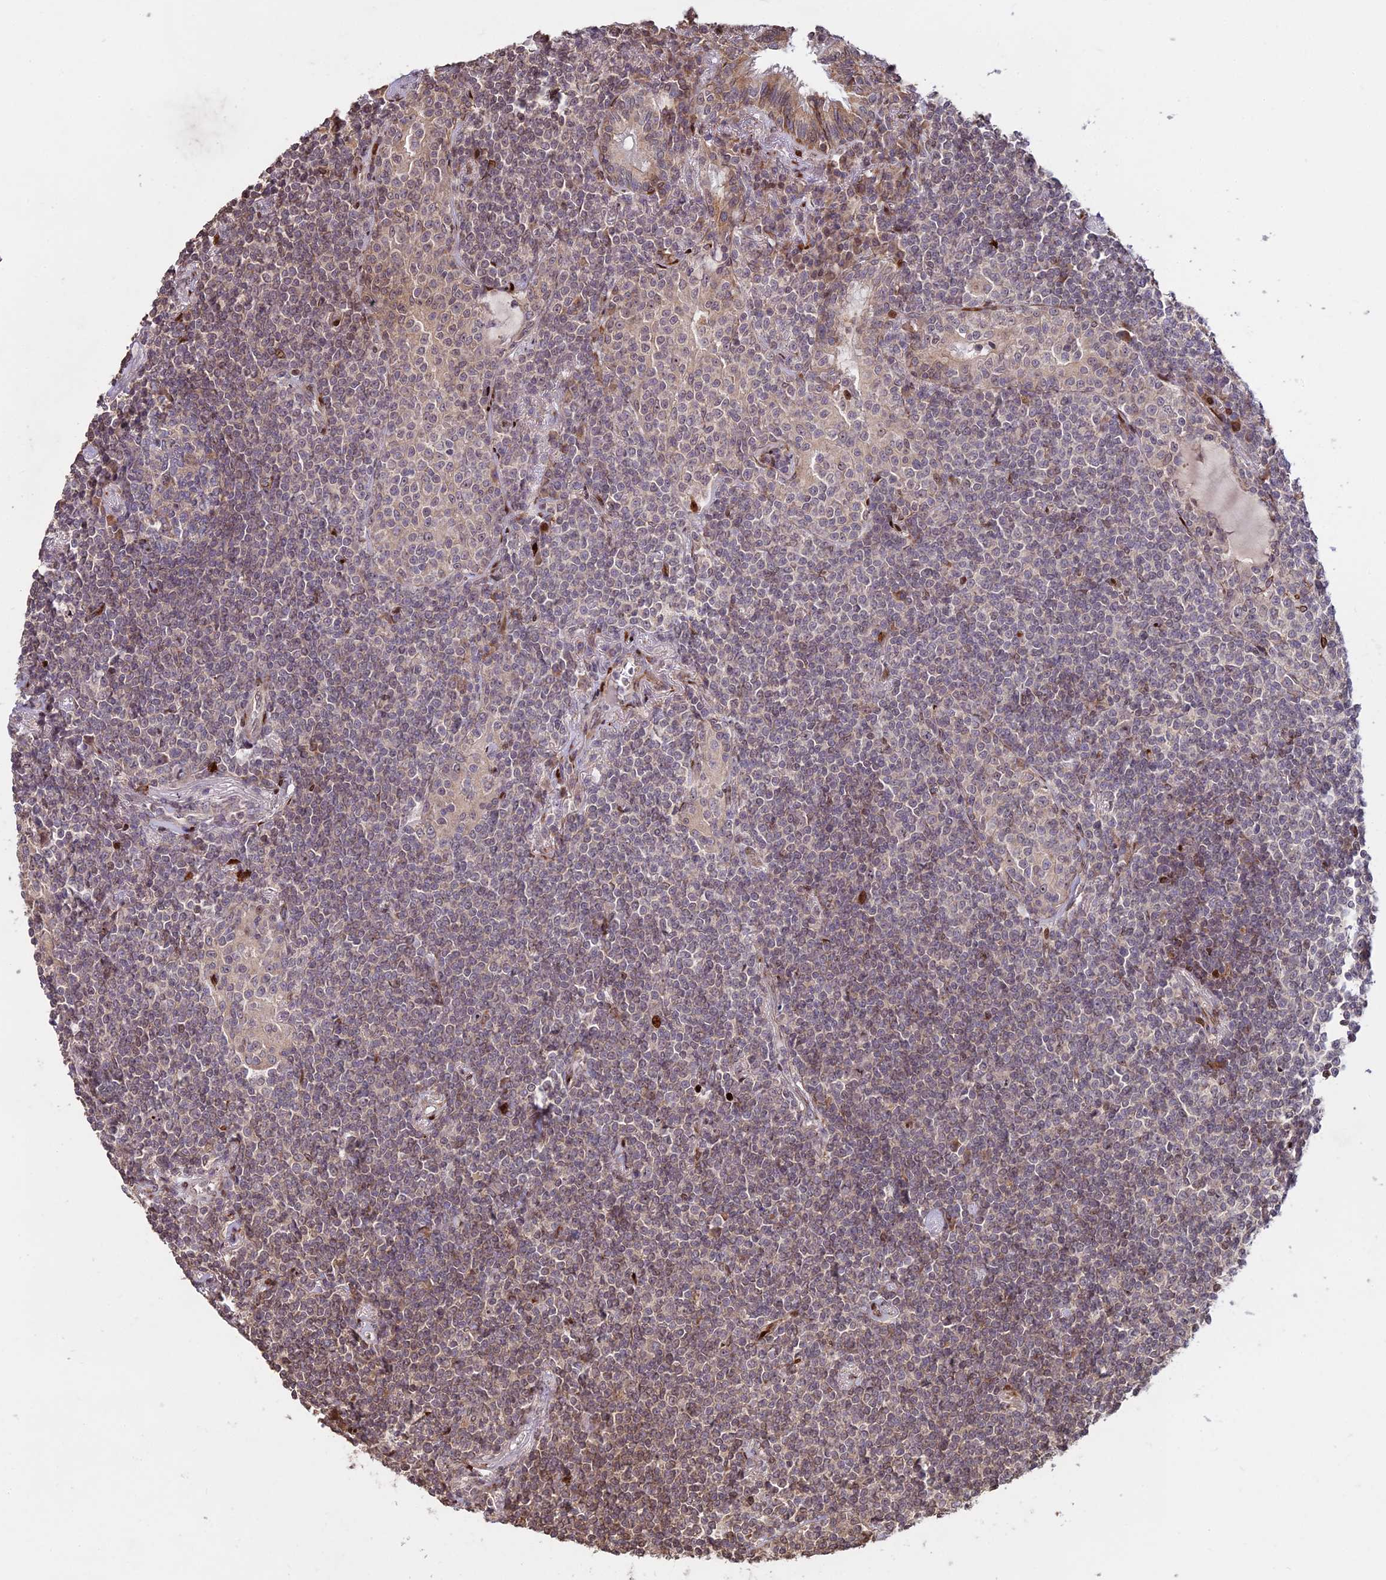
{"staining": {"intensity": "weak", "quantity": "25%-75%", "location": "cytoplasmic/membranous,nuclear"}, "tissue": "lymphoma", "cell_type": "Tumor cells", "image_type": "cancer", "snomed": [{"axis": "morphology", "description": "Malignant lymphoma, non-Hodgkin's type, Low grade"}, {"axis": "topography", "description": "Lung"}], "caption": "Protein expression analysis of human low-grade malignant lymphoma, non-Hodgkin's type reveals weak cytoplasmic/membranous and nuclear positivity in approximately 25%-75% of tumor cells.", "gene": "RBMS2", "patient": {"sex": "female", "age": 71}}